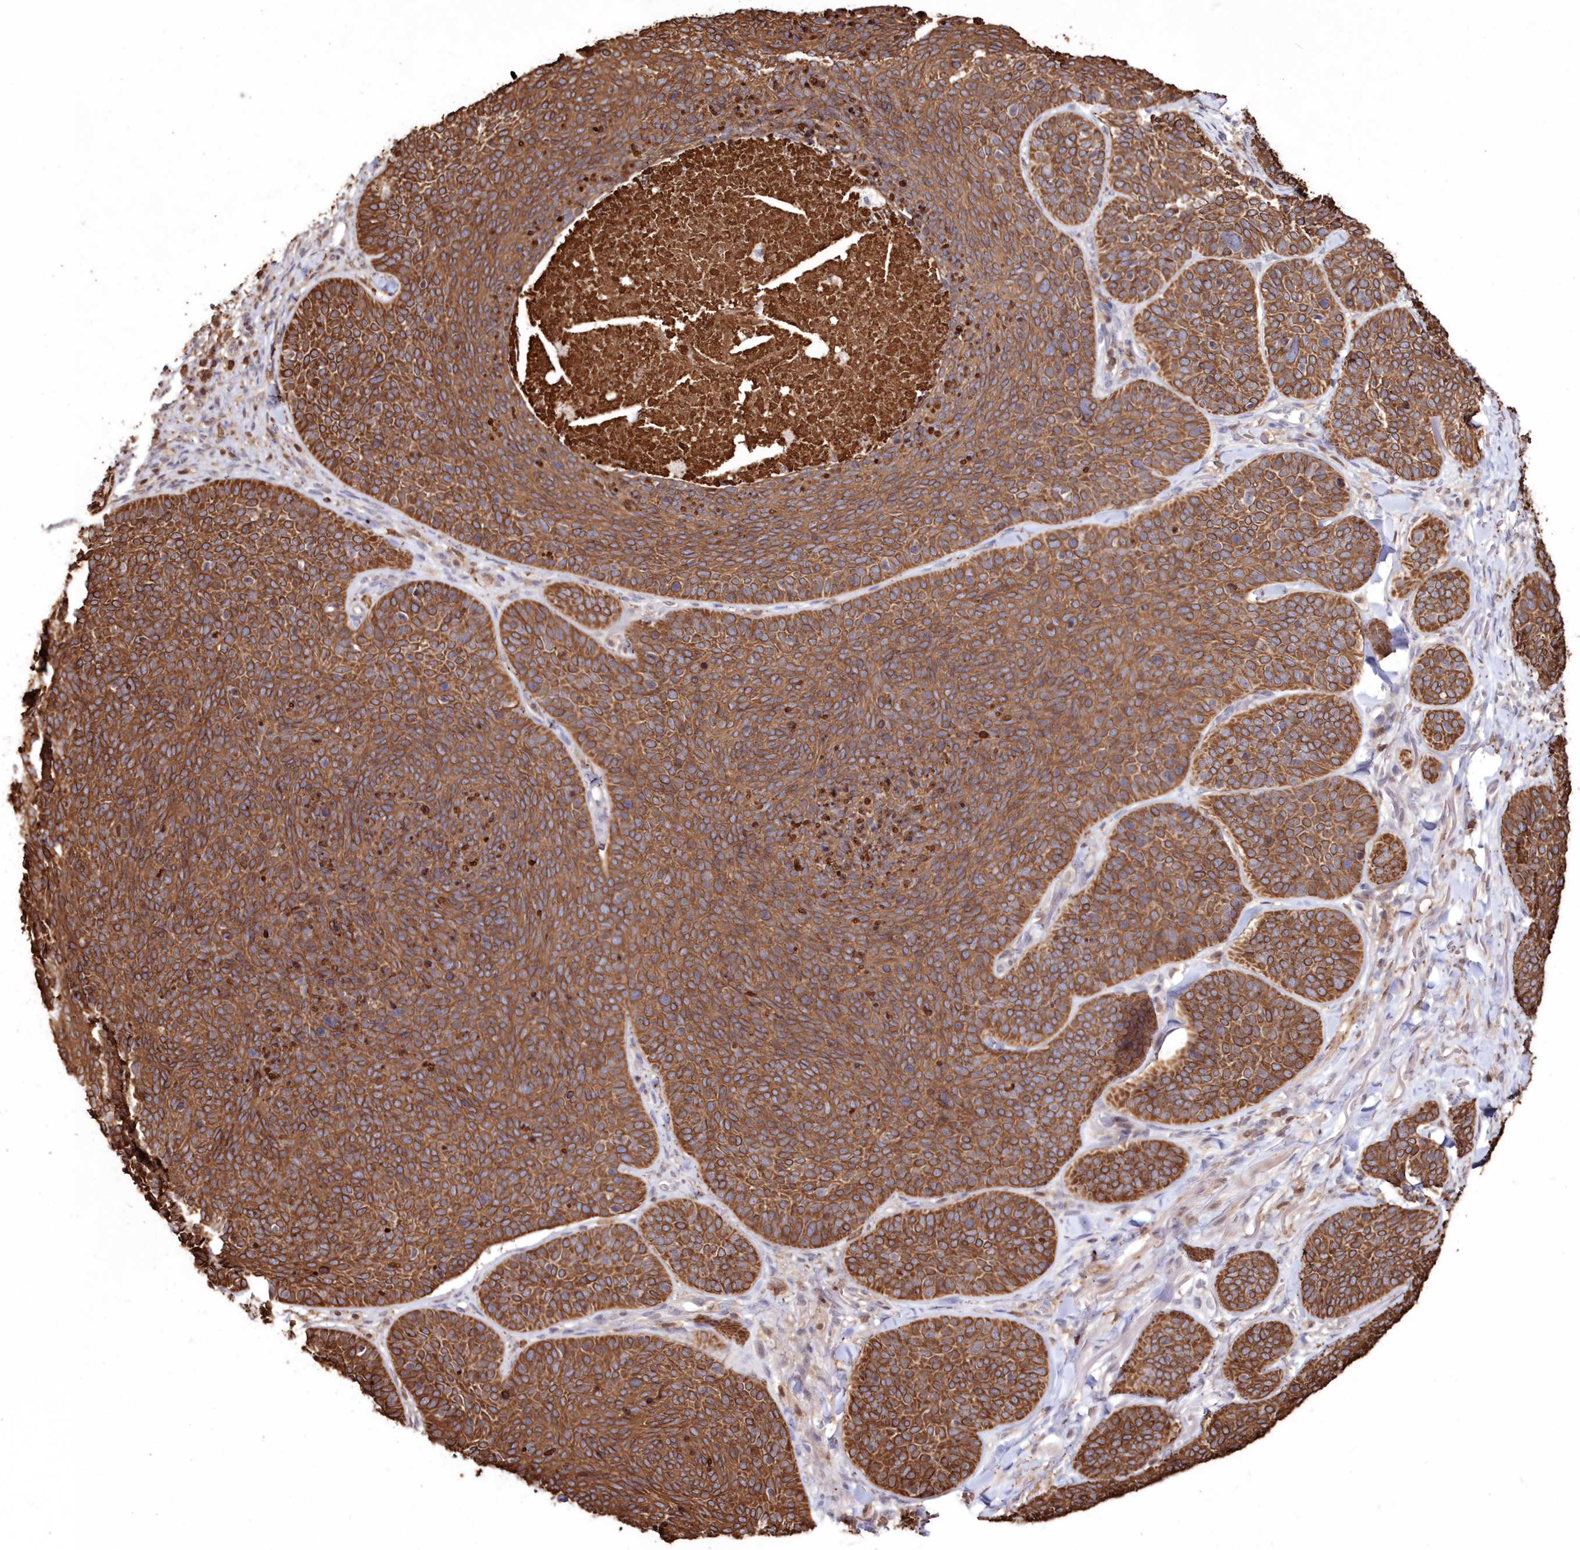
{"staining": {"intensity": "strong", "quantity": ">75%", "location": "cytoplasmic/membranous"}, "tissue": "skin cancer", "cell_type": "Tumor cells", "image_type": "cancer", "snomed": [{"axis": "morphology", "description": "Basal cell carcinoma"}, {"axis": "topography", "description": "Skin"}], "caption": "Brown immunohistochemical staining in skin basal cell carcinoma displays strong cytoplasmic/membranous positivity in about >75% of tumor cells.", "gene": "SNED1", "patient": {"sex": "male", "age": 85}}